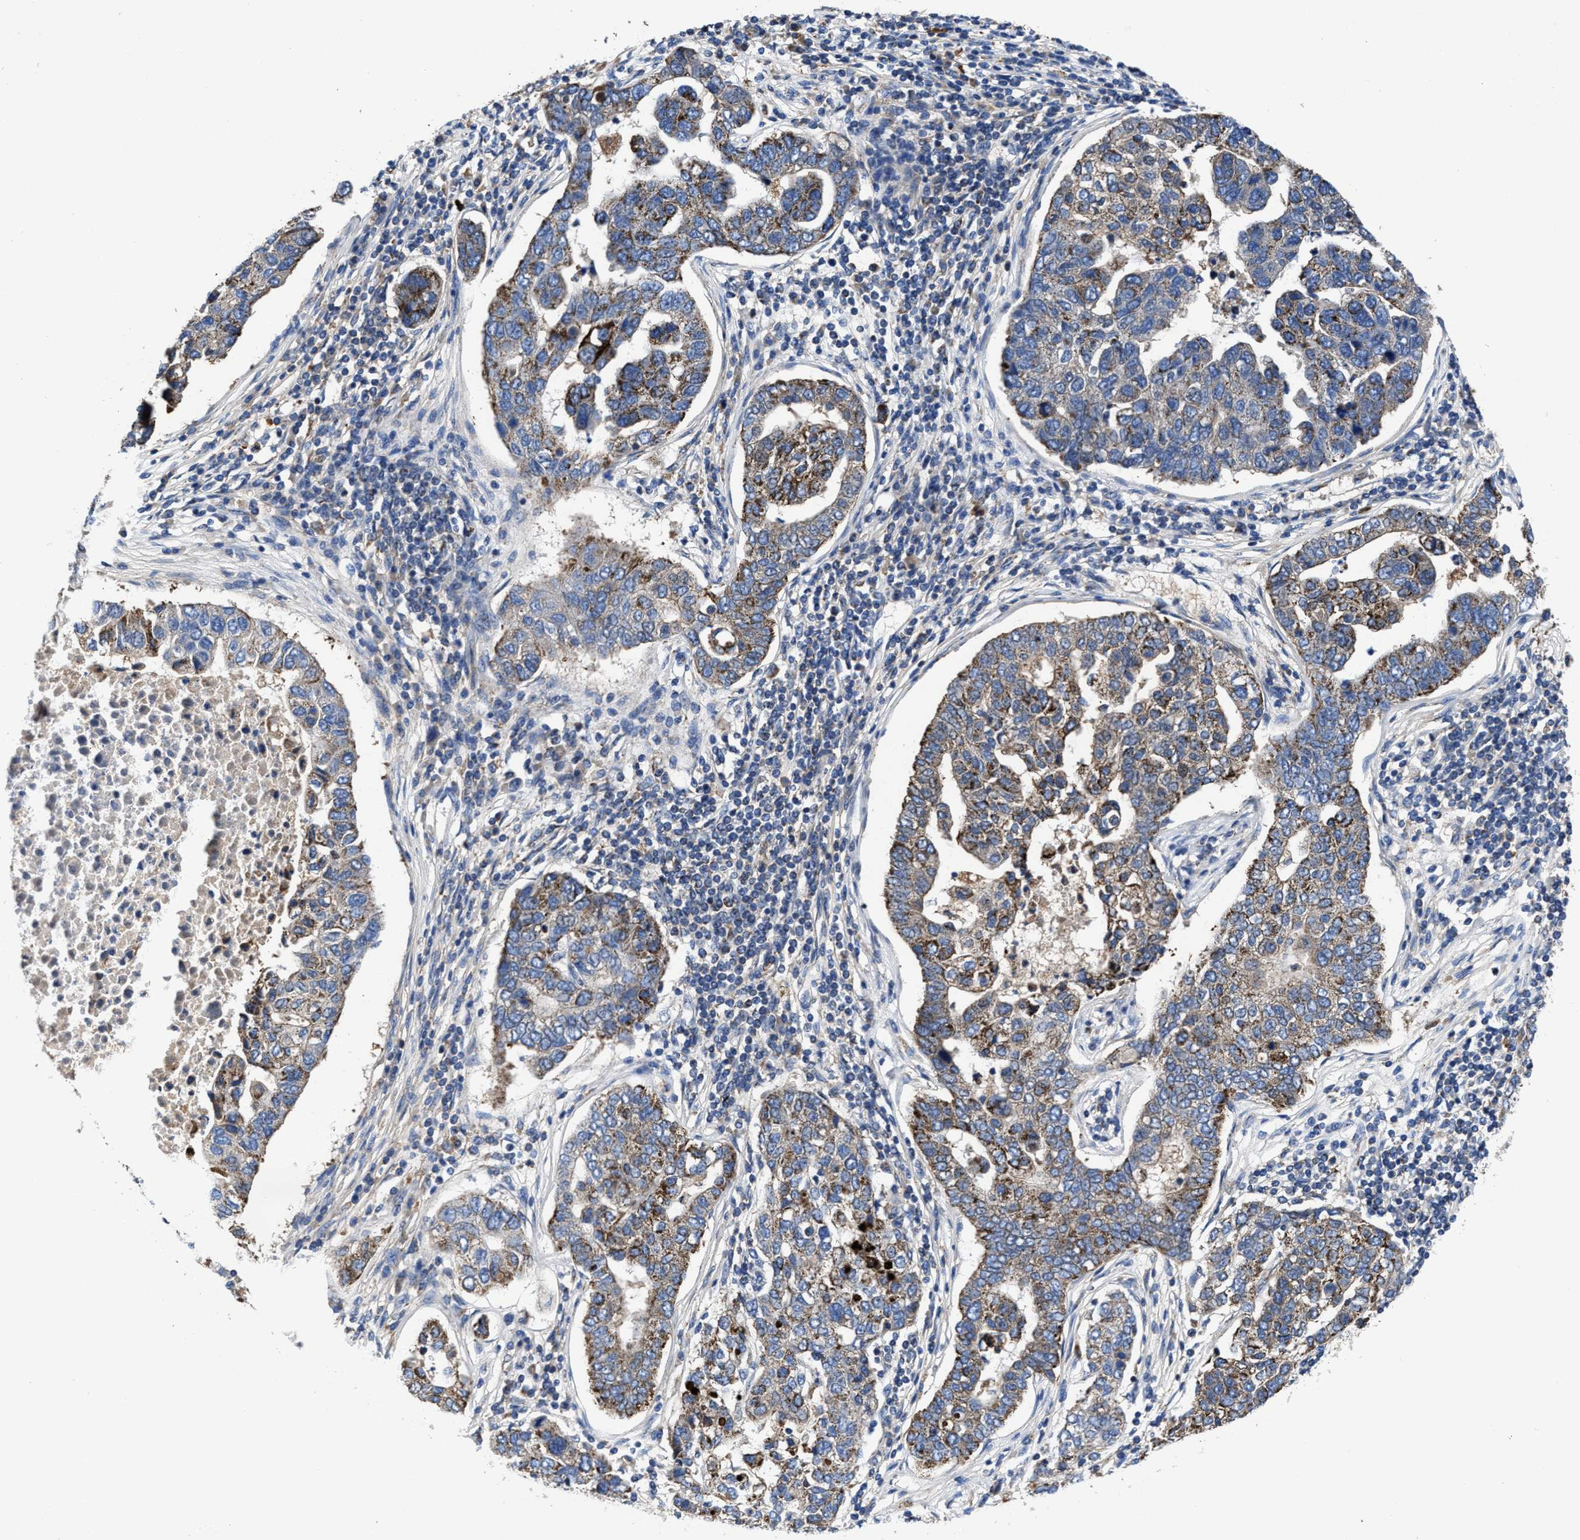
{"staining": {"intensity": "moderate", "quantity": ">75%", "location": "cytoplasmic/membranous"}, "tissue": "pancreatic cancer", "cell_type": "Tumor cells", "image_type": "cancer", "snomed": [{"axis": "morphology", "description": "Adenocarcinoma, NOS"}, {"axis": "topography", "description": "Pancreas"}], "caption": "Moderate cytoplasmic/membranous protein positivity is appreciated in approximately >75% of tumor cells in adenocarcinoma (pancreatic). The protein is shown in brown color, while the nuclei are stained blue.", "gene": "CACNA1D", "patient": {"sex": "female", "age": 61}}